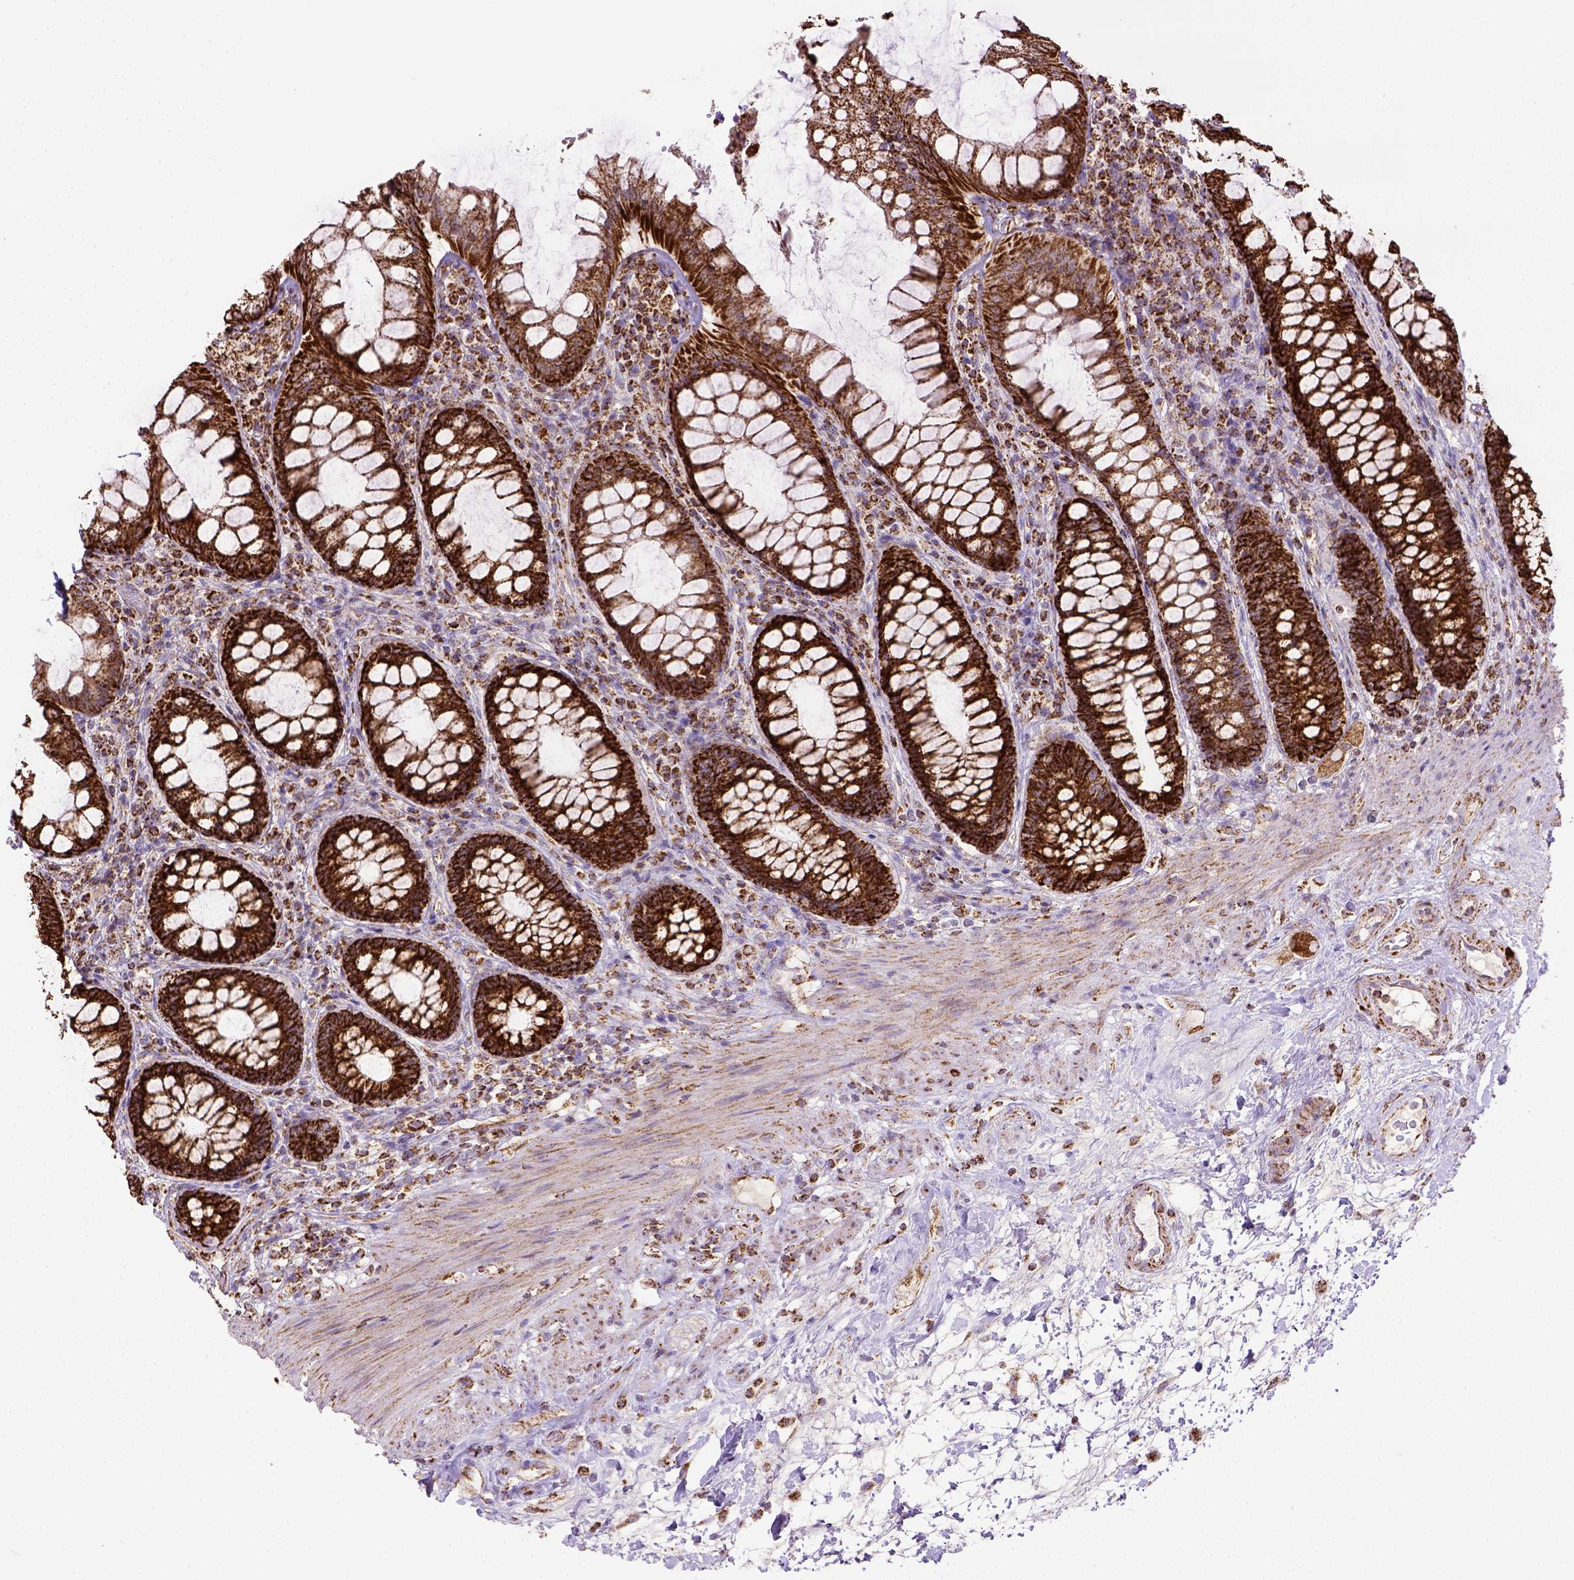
{"staining": {"intensity": "strong", "quantity": ">75%", "location": "cytoplasmic/membranous"}, "tissue": "rectum", "cell_type": "Glandular cells", "image_type": "normal", "snomed": [{"axis": "morphology", "description": "Normal tissue, NOS"}, {"axis": "topography", "description": "Rectum"}], "caption": "Protein staining by immunohistochemistry exhibits strong cytoplasmic/membranous expression in approximately >75% of glandular cells in normal rectum.", "gene": "MT", "patient": {"sex": "male", "age": 72}}